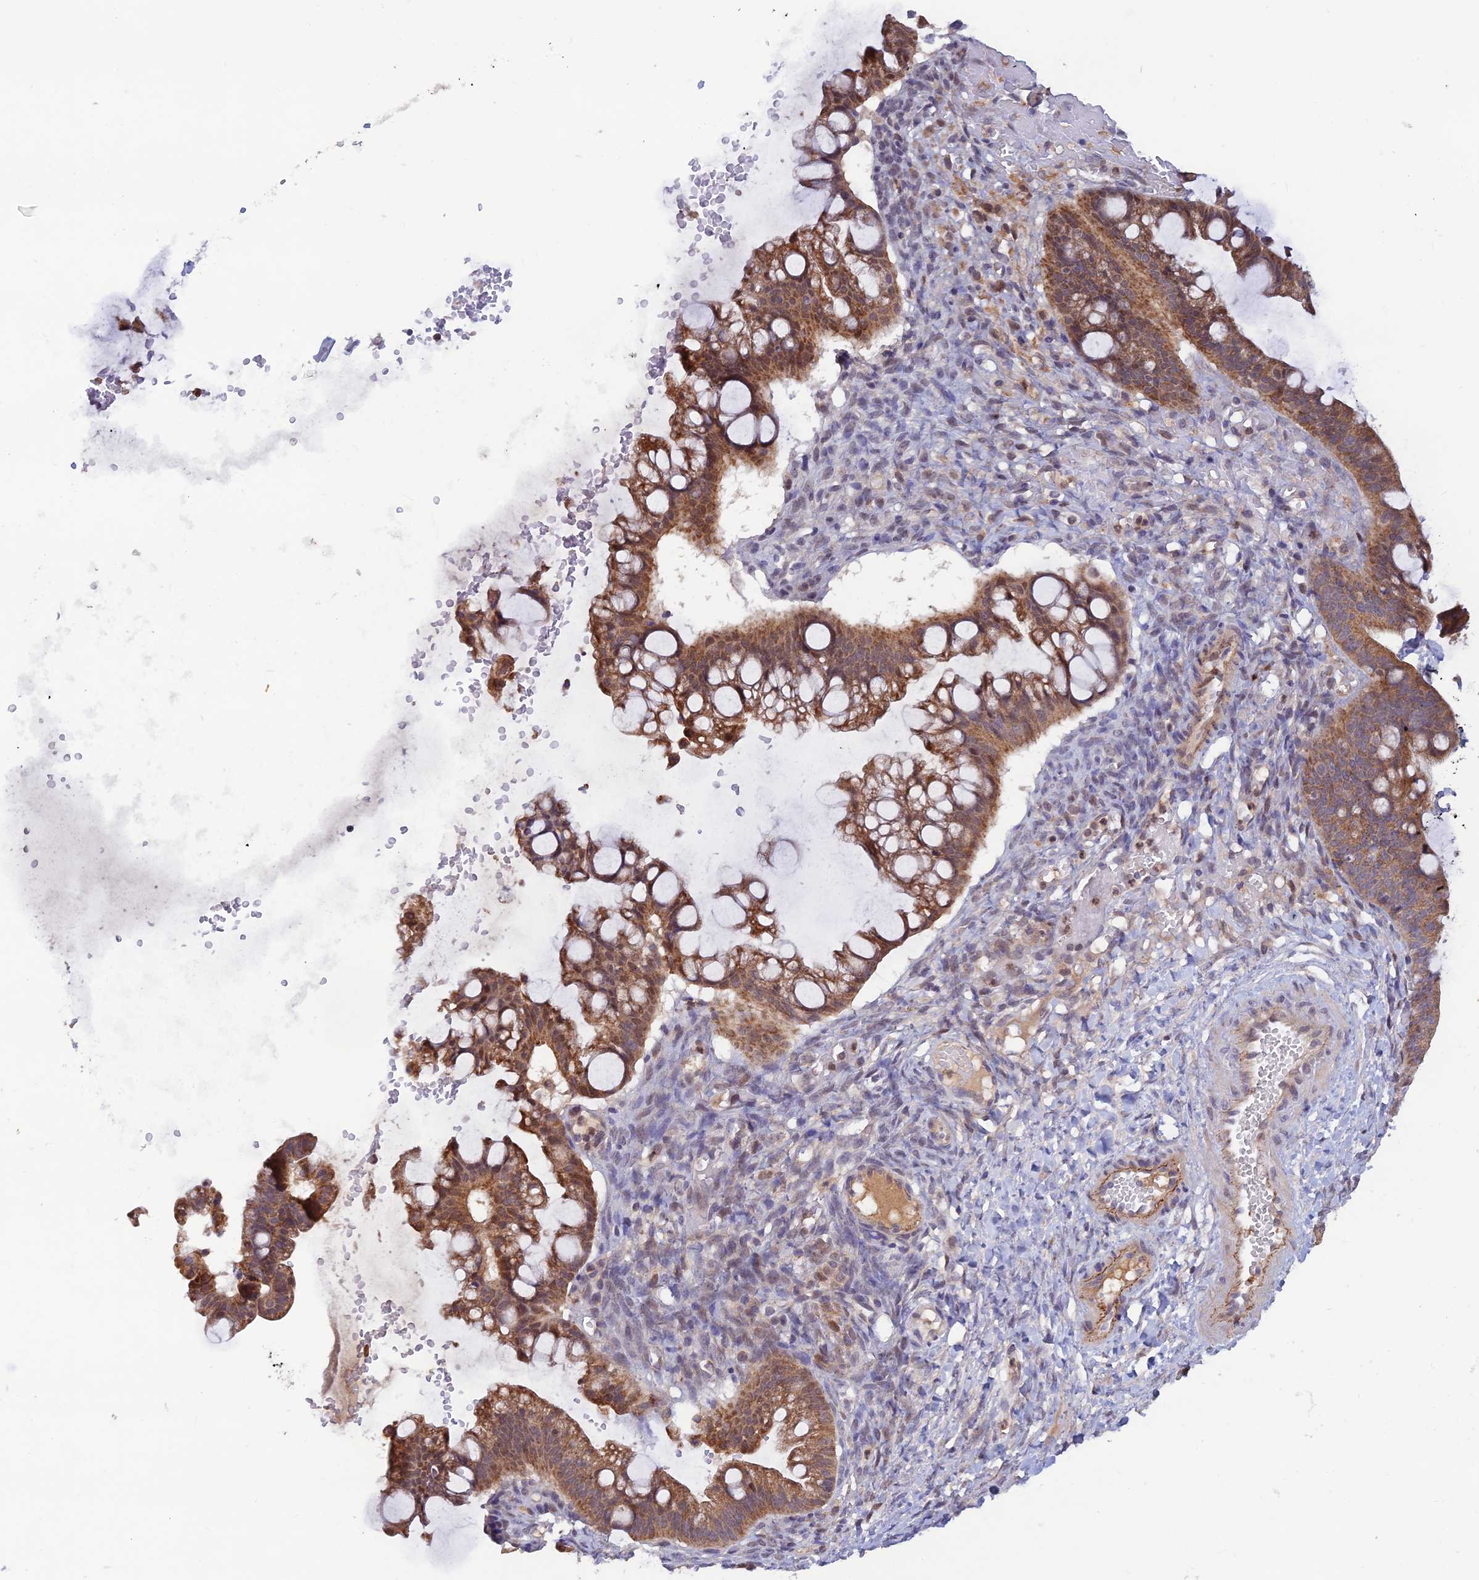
{"staining": {"intensity": "moderate", "quantity": ">75%", "location": "cytoplasmic/membranous,nuclear"}, "tissue": "ovarian cancer", "cell_type": "Tumor cells", "image_type": "cancer", "snomed": [{"axis": "morphology", "description": "Cystadenocarcinoma, mucinous, NOS"}, {"axis": "topography", "description": "Ovary"}], "caption": "Moderate cytoplasmic/membranous and nuclear staining for a protein is present in approximately >75% of tumor cells of ovarian cancer using immunohistochemistry (IHC).", "gene": "FASTKD5", "patient": {"sex": "female", "age": 73}}